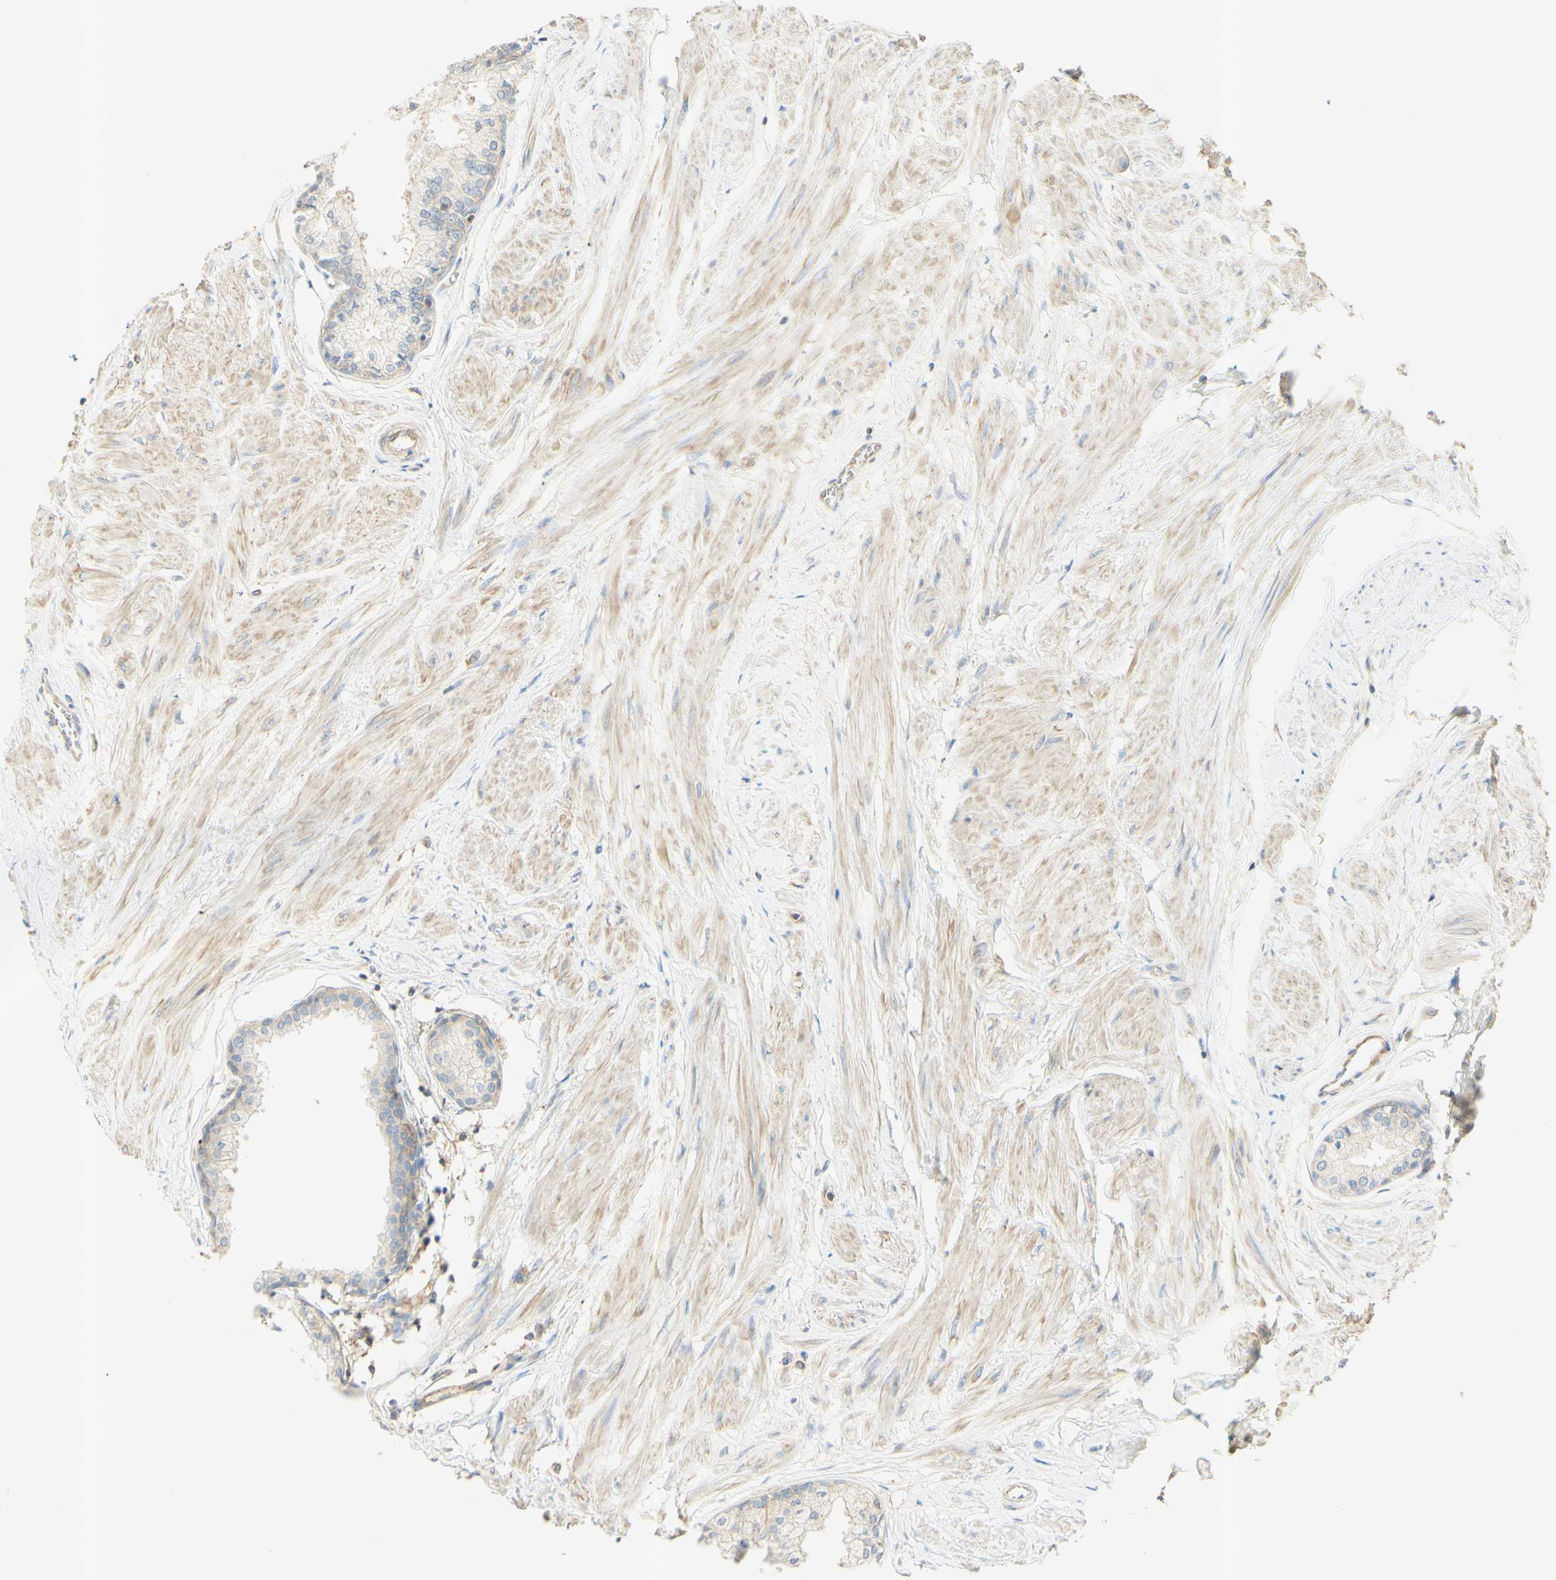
{"staining": {"intensity": "moderate", "quantity": ">75%", "location": "cytoplasmic/membranous"}, "tissue": "prostate", "cell_type": "Glandular cells", "image_type": "normal", "snomed": [{"axis": "morphology", "description": "Normal tissue, NOS"}, {"axis": "topography", "description": "Prostate"}, {"axis": "topography", "description": "Seminal veicle"}], "caption": "This is an image of IHC staining of benign prostate, which shows moderate positivity in the cytoplasmic/membranous of glandular cells.", "gene": "IKBKG", "patient": {"sex": "male", "age": 60}}